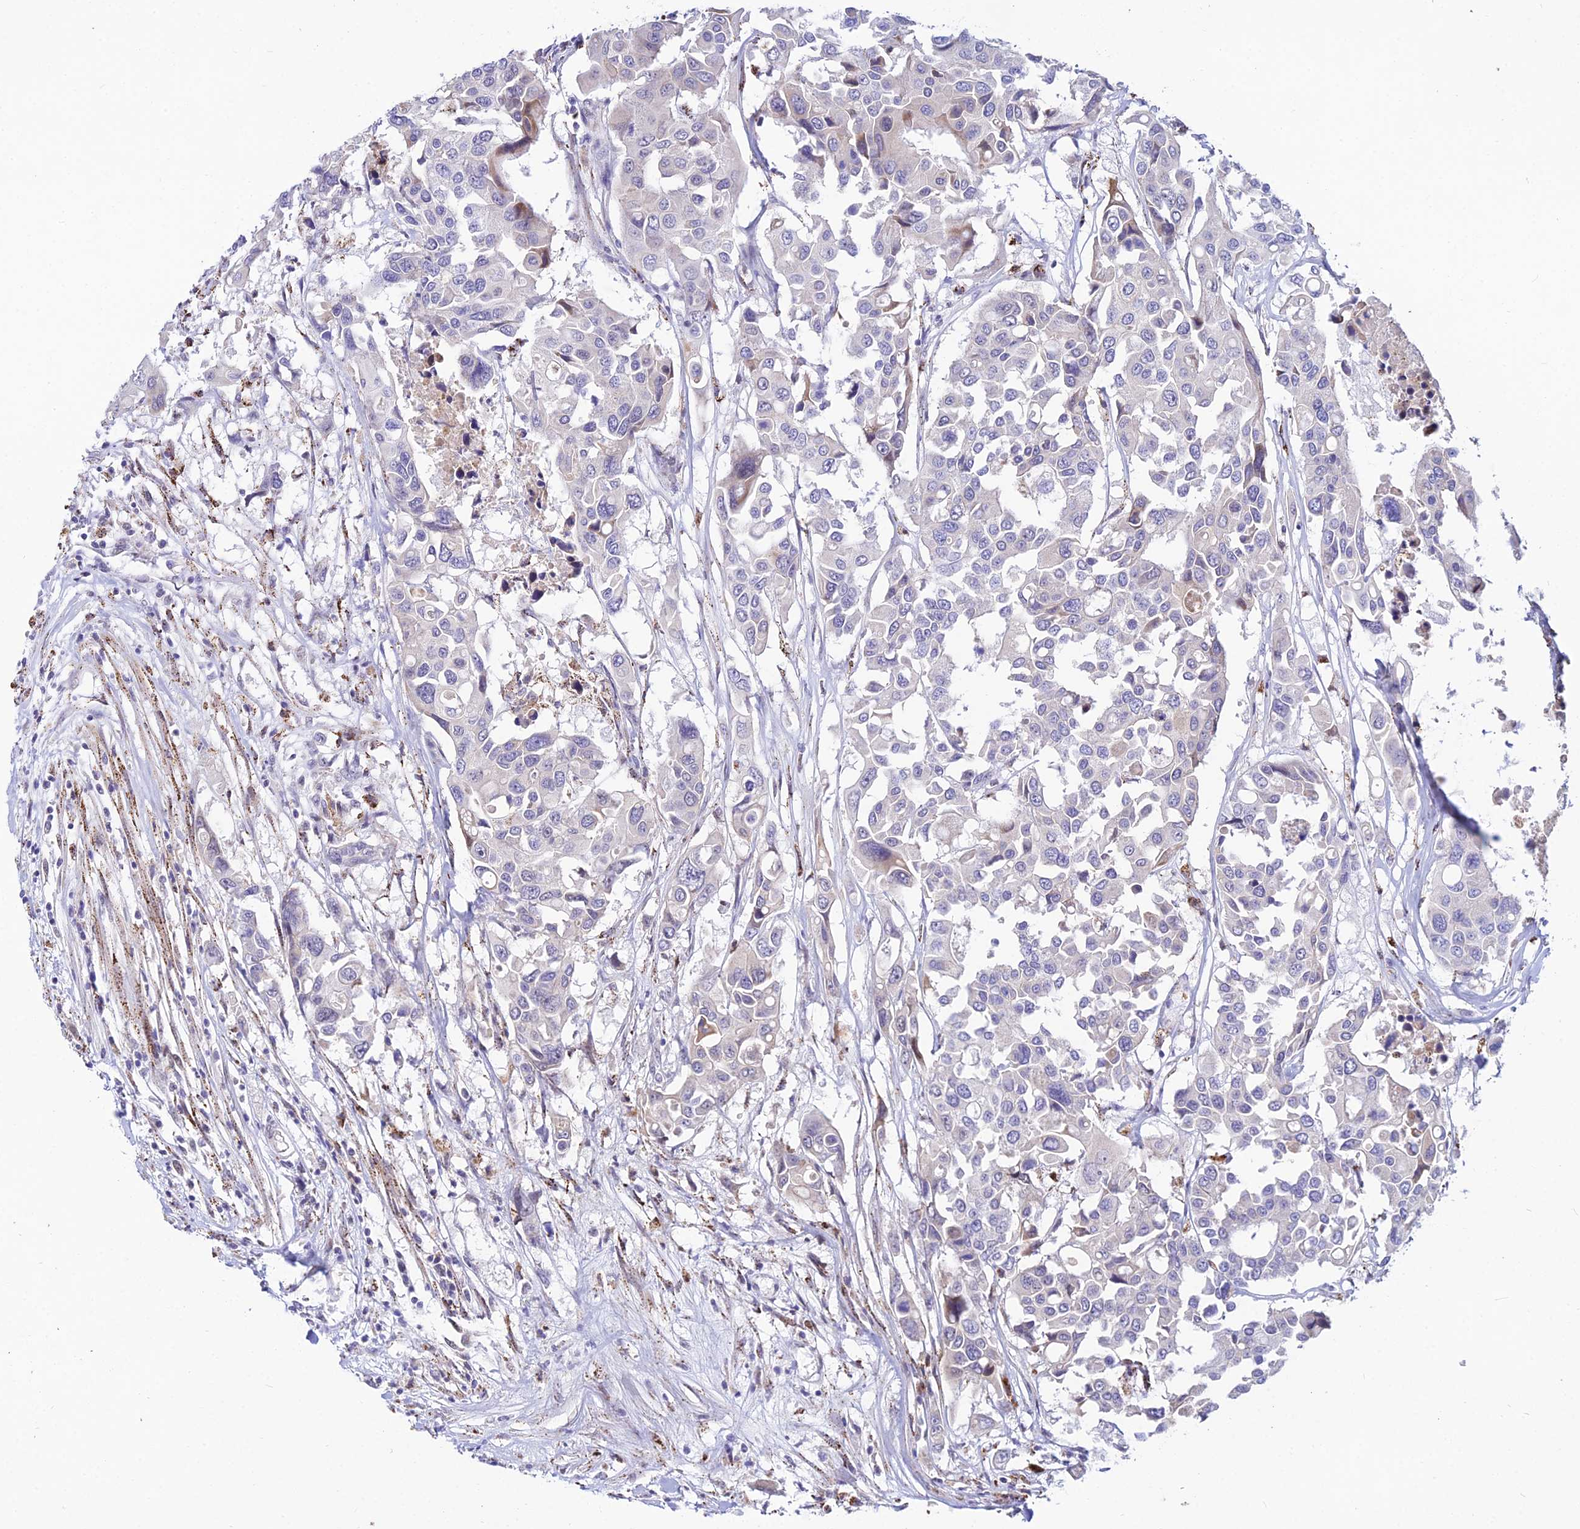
{"staining": {"intensity": "negative", "quantity": "none", "location": "none"}, "tissue": "colorectal cancer", "cell_type": "Tumor cells", "image_type": "cancer", "snomed": [{"axis": "morphology", "description": "Adenocarcinoma, NOS"}, {"axis": "topography", "description": "Colon"}], "caption": "Immunohistochemistry (IHC) micrograph of colorectal adenocarcinoma stained for a protein (brown), which displays no expression in tumor cells.", "gene": "C6orf163", "patient": {"sex": "male", "age": 77}}